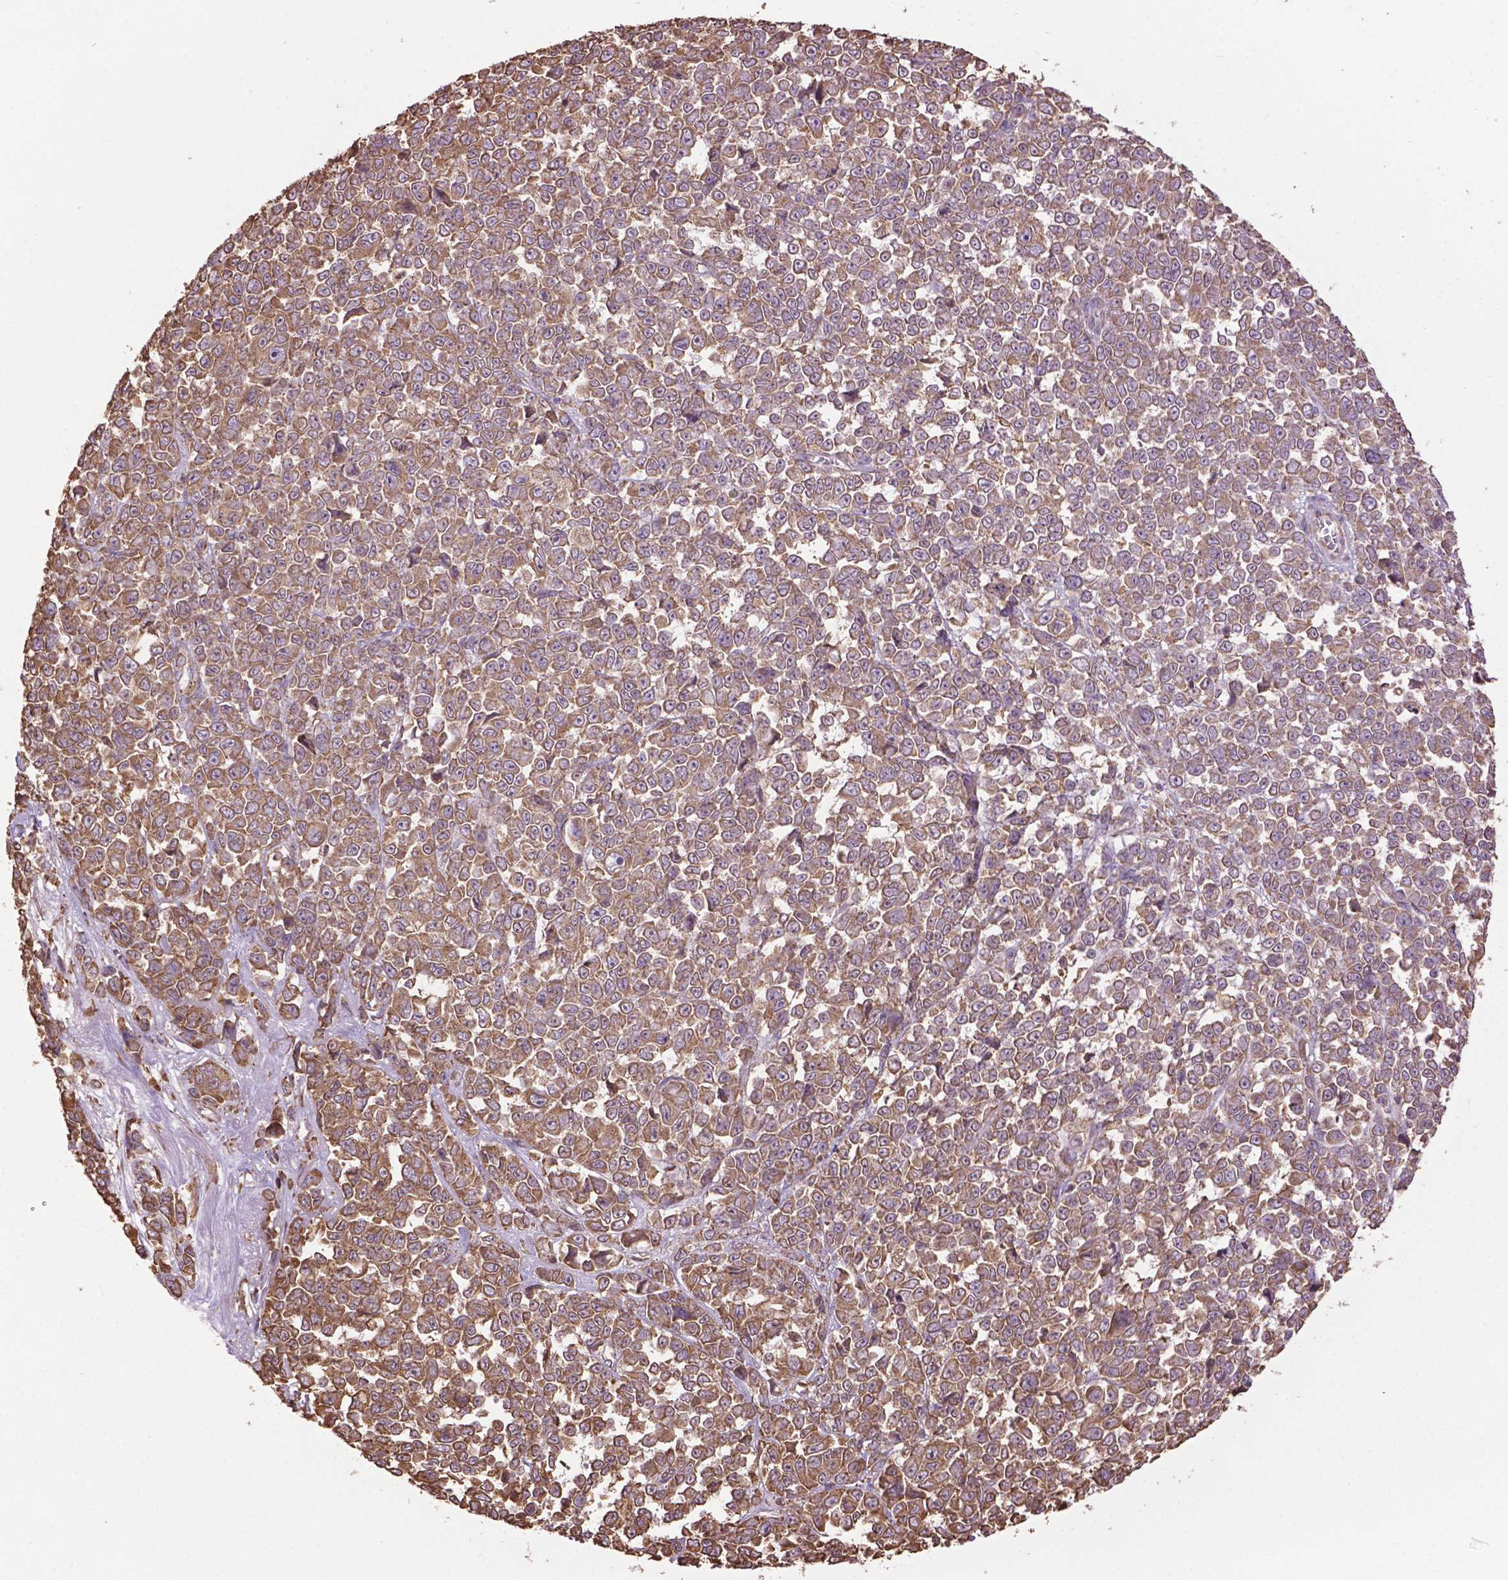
{"staining": {"intensity": "moderate", "quantity": ">75%", "location": "cytoplasmic/membranous"}, "tissue": "melanoma", "cell_type": "Tumor cells", "image_type": "cancer", "snomed": [{"axis": "morphology", "description": "Malignant melanoma, NOS"}, {"axis": "topography", "description": "Skin"}], "caption": "A medium amount of moderate cytoplasmic/membranous positivity is present in approximately >75% of tumor cells in melanoma tissue.", "gene": "PPP2R5E", "patient": {"sex": "female", "age": 95}}